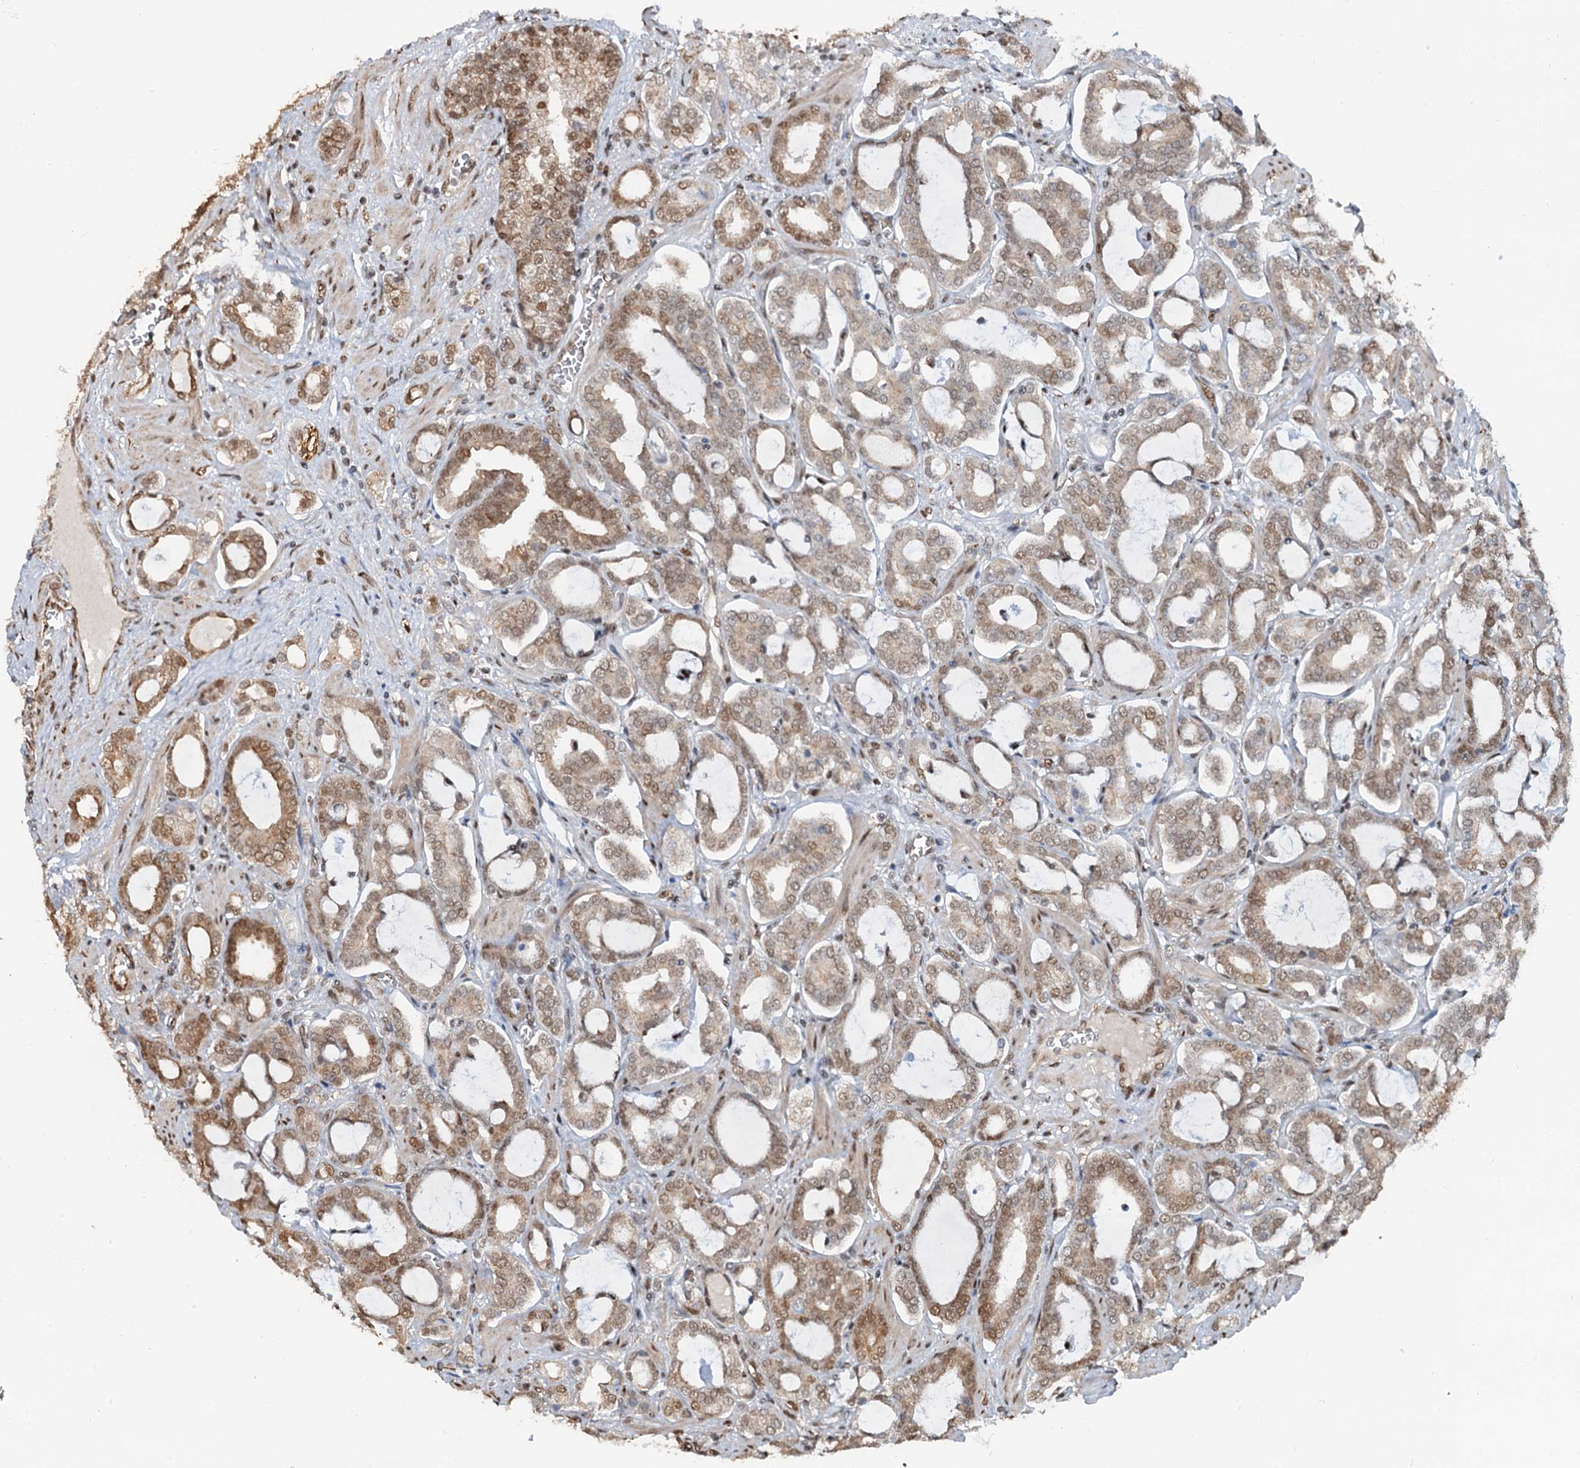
{"staining": {"intensity": "moderate", "quantity": ">75%", "location": "cytoplasmic/membranous,nuclear"}, "tissue": "prostate cancer", "cell_type": "Tumor cells", "image_type": "cancer", "snomed": [{"axis": "morphology", "description": "Adenocarcinoma, High grade"}, {"axis": "topography", "description": "Prostate and seminal vesicle, NOS"}], "caption": "Moderate cytoplasmic/membranous and nuclear expression is present in about >75% of tumor cells in prostate cancer (adenocarcinoma (high-grade)).", "gene": "CFDP1", "patient": {"sex": "male", "age": 67}}